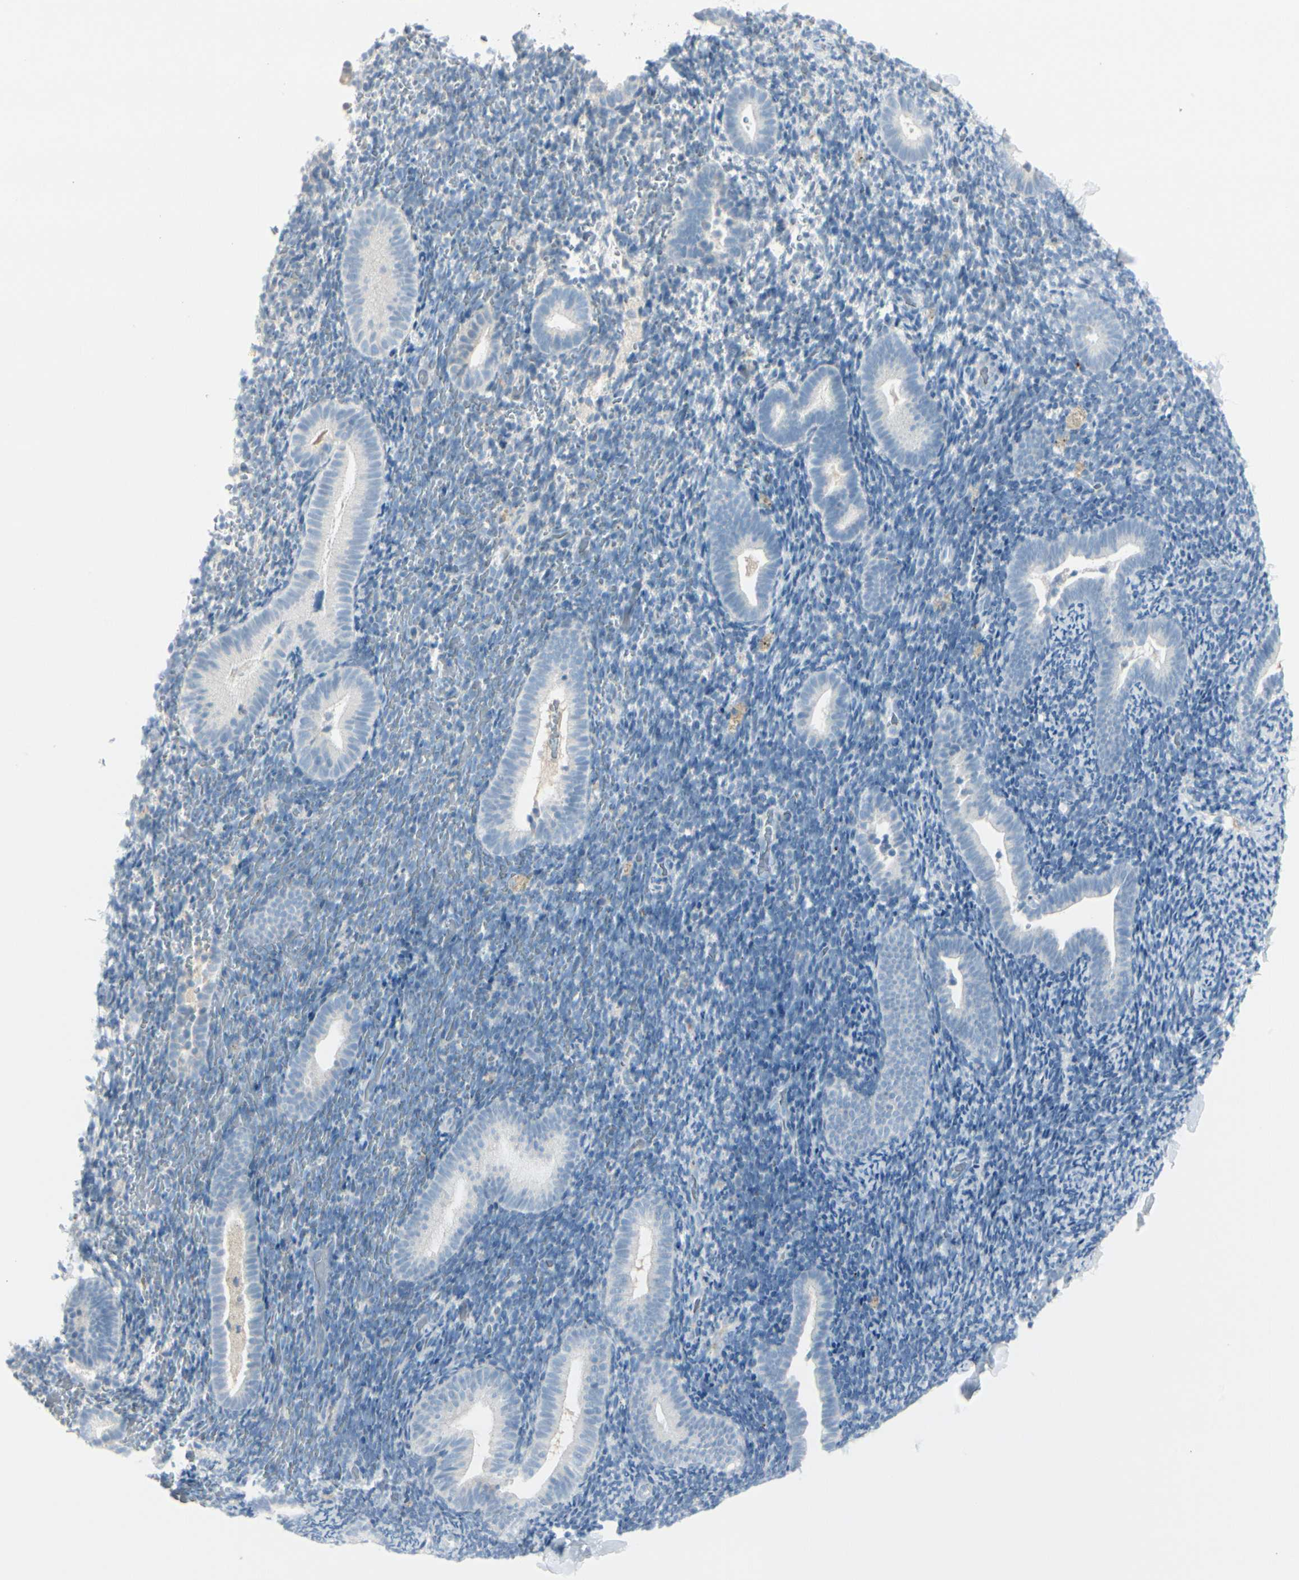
{"staining": {"intensity": "negative", "quantity": "none", "location": "none"}, "tissue": "endometrium", "cell_type": "Cells in endometrial stroma", "image_type": "normal", "snomed": [{"axis": "morphology", "description": "Normal tissue, NOS"}, {"axis": "topography", "description": "Endometrium"}], "caption": "Immunohistochemical staining of normal human endometrium demonstrates no significant staining in cells in endometrial stroma.", "gene": "CACNA2D1", "patient": {"sex": "female", "age": 51}}